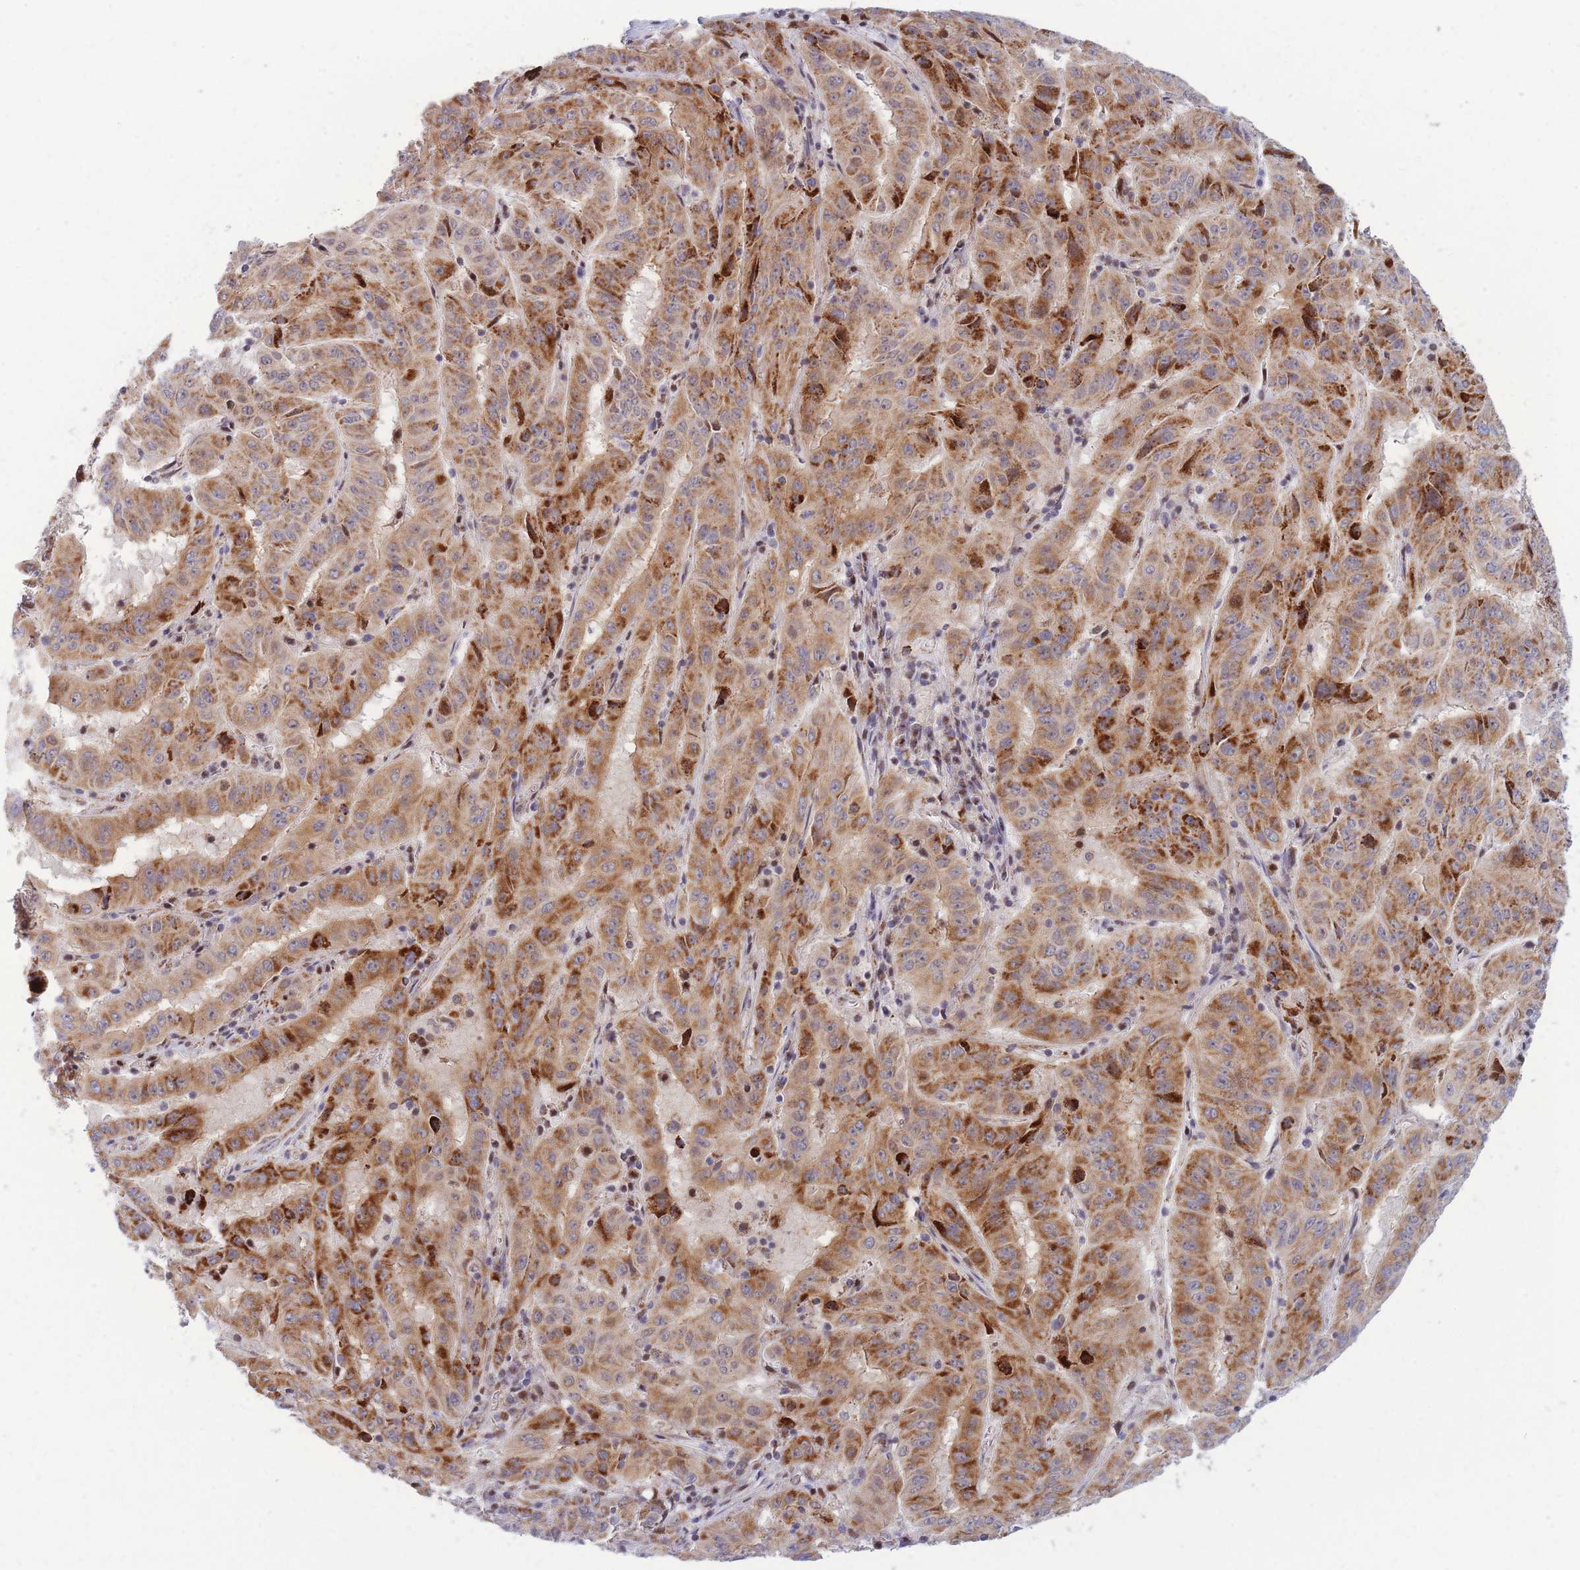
{"staining": {"intensity": "strong", "quantity": ">75%", "location": "cytoplasmic/membranous"}, "tissue": "pancreatic cancer", "cell_type": "Tumor cells", "image_type": "cancer", "snomed": [{"axis": "morphology", "description": "Adenocarcinoma, NOS"}, {"axis": "topography", "description": "Pancreas"}], "caption": "Pancreatic cancer stained for a protein (brown) demonstrates strong cytoplasmic/membranous positive expression in approximately >75% of tumor cells.", "gene": "MOB4", "patient": {"sex": "male", "age": 63}}